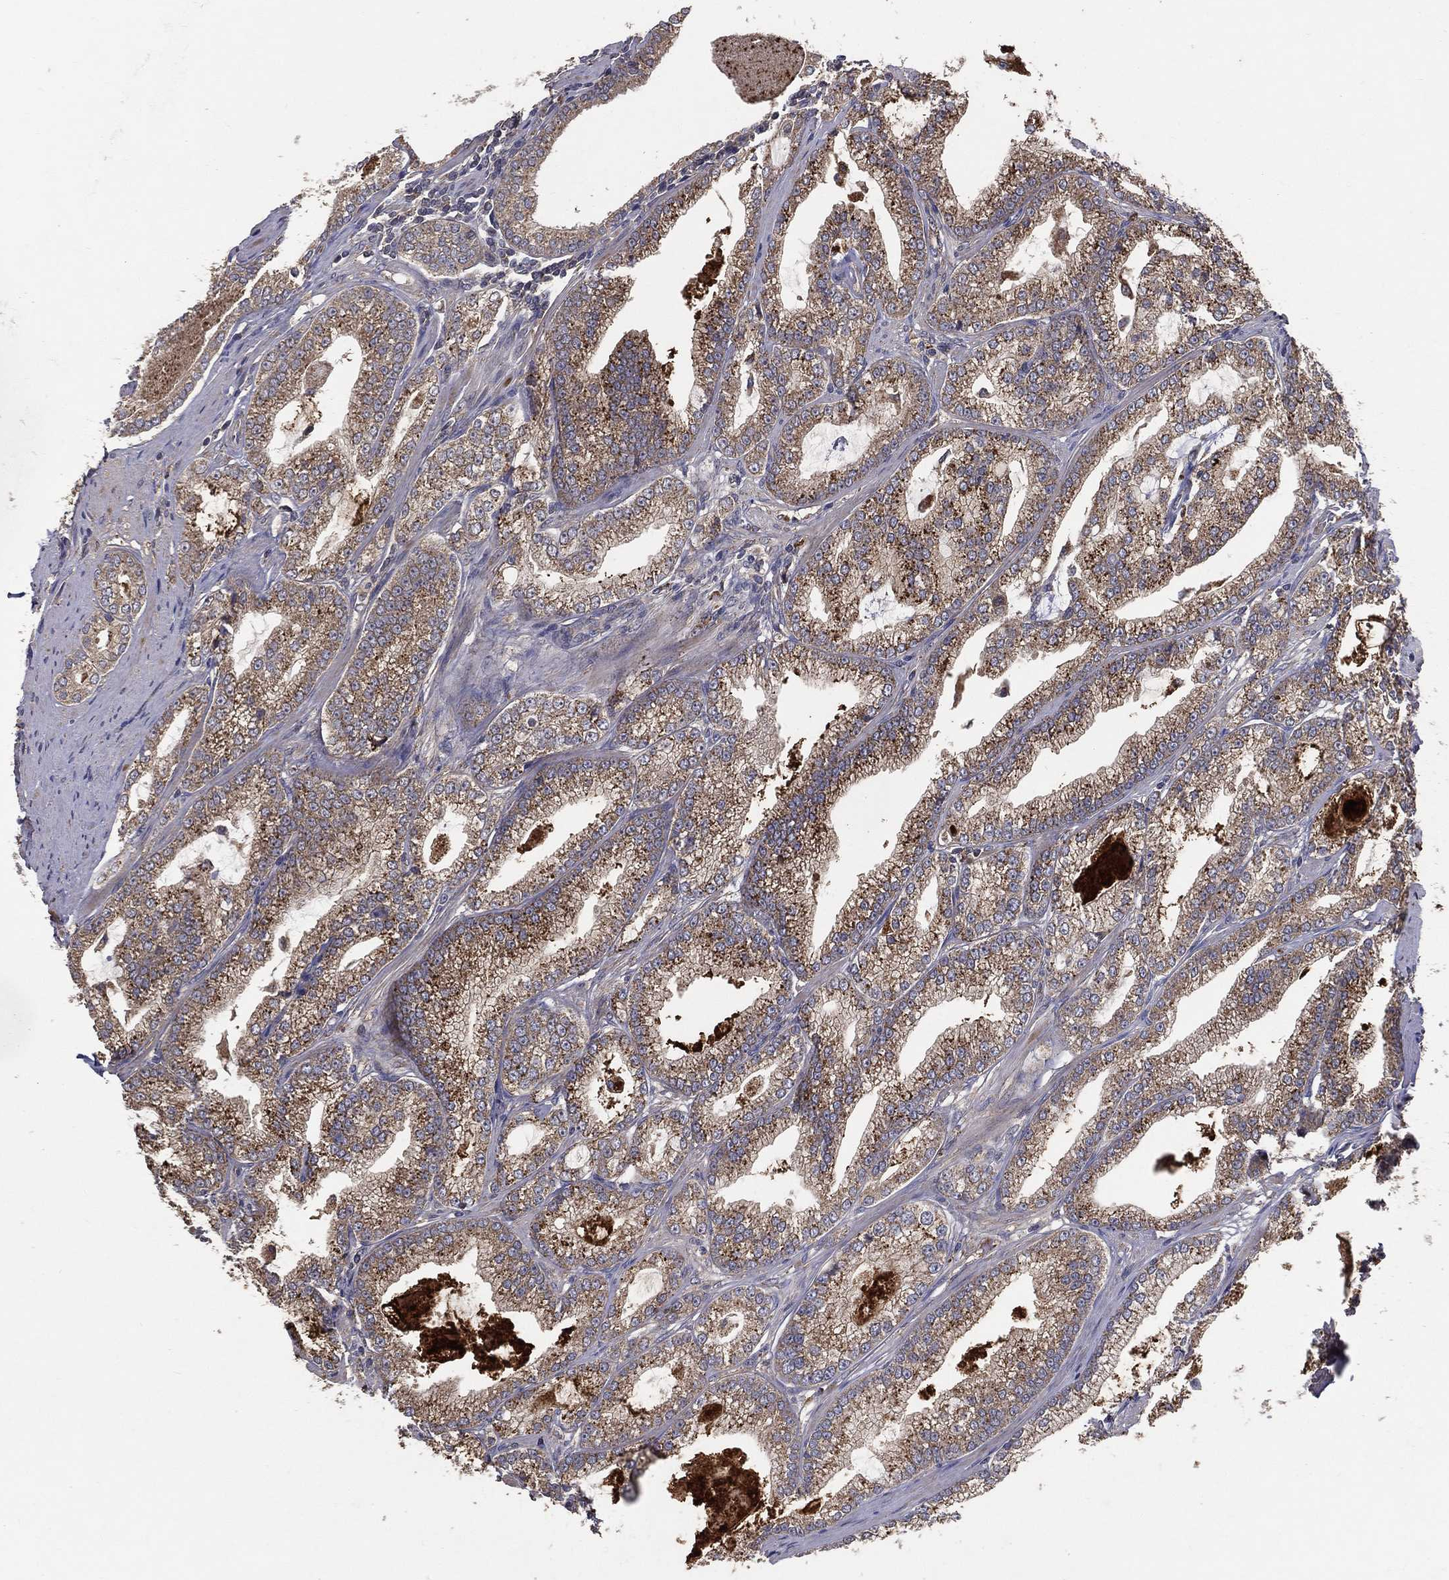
{"staining": {"intensity": "moderate", "quantity": "25%-75%", "location": "cytoplasmic/membranous"}, "tissue": "prostate cancer", "cell_type": "Tumor cells", "image_type": "cancer", "snomed": [{"axis": "morphology", "description": "Adenocarcinoma, High grade"}, {"axis": "topography", "description": "Prostate and seminal vesicle, NOS"}], "caption": "Protein analysis of prostate cancer (adenocarcinoma (high-grade)) tissue displays moderate cytoplasmic/membranous positivity in about 25%-75% of tumor cells.", "gene": "MT-ND1", "patient": {"sex": "male", "age": 62}}